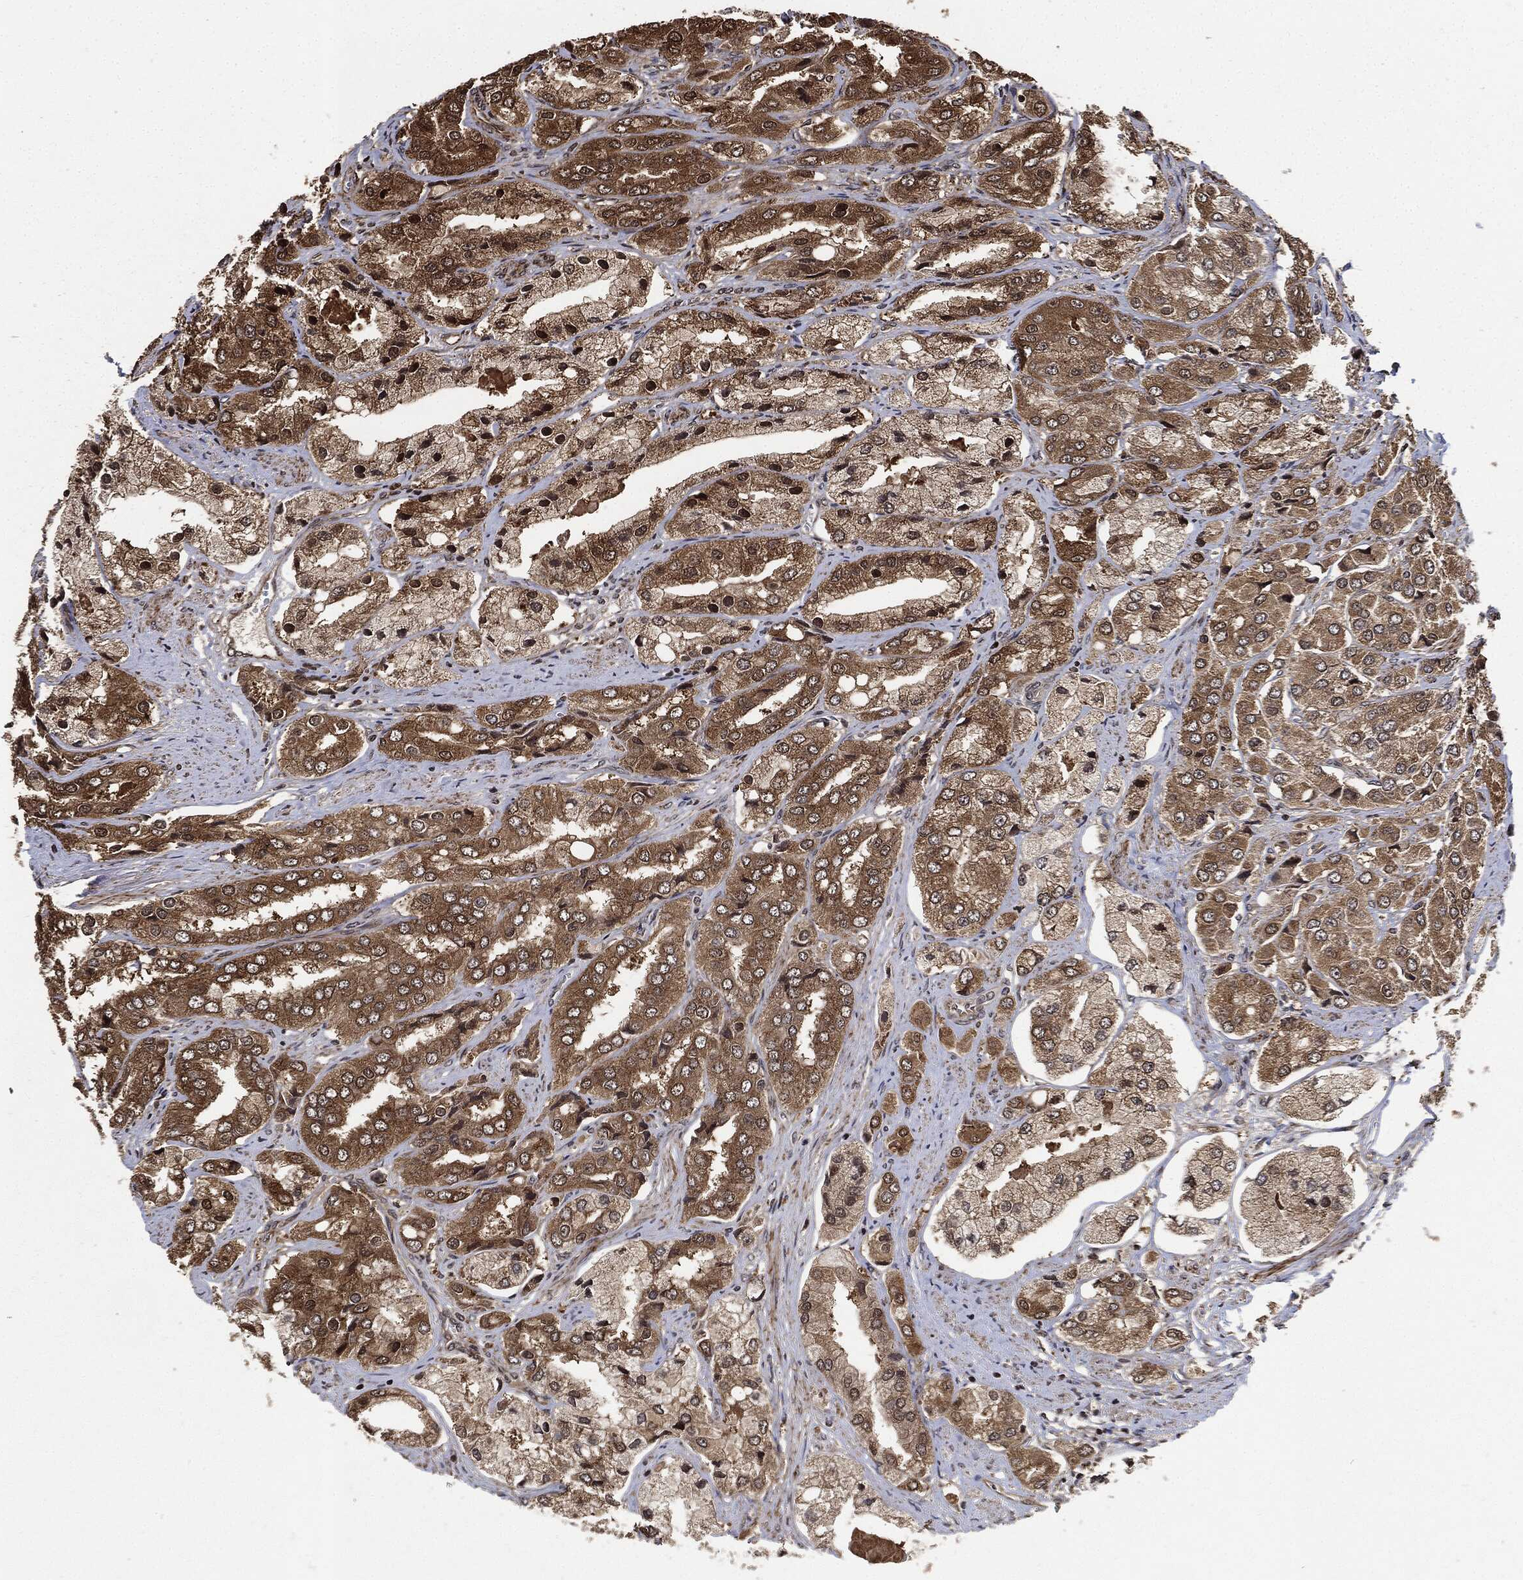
{"staining": {"intensity": "moderate", "quantity": ">75%", "location": "cytoplasmic/membranous"}, "tissue": "prostate cancer", "cell_type": "Tumor cells", "image_type": "cancer", "snomed": [{"axis": "morphology", "description": "Adenocarcinoma, Low grade"}, {"axis": "topography", "description": "Prostate"}], "caption": "Human prostate cancer (low-grade adenocarcinoma) stained for a protein (brown) demonstrates moderate cytoplasmic/membranous positive staining in about >75% of tumor cells.", "gene": "PDK1", "patient": {"sex": "male", "age": 69}}